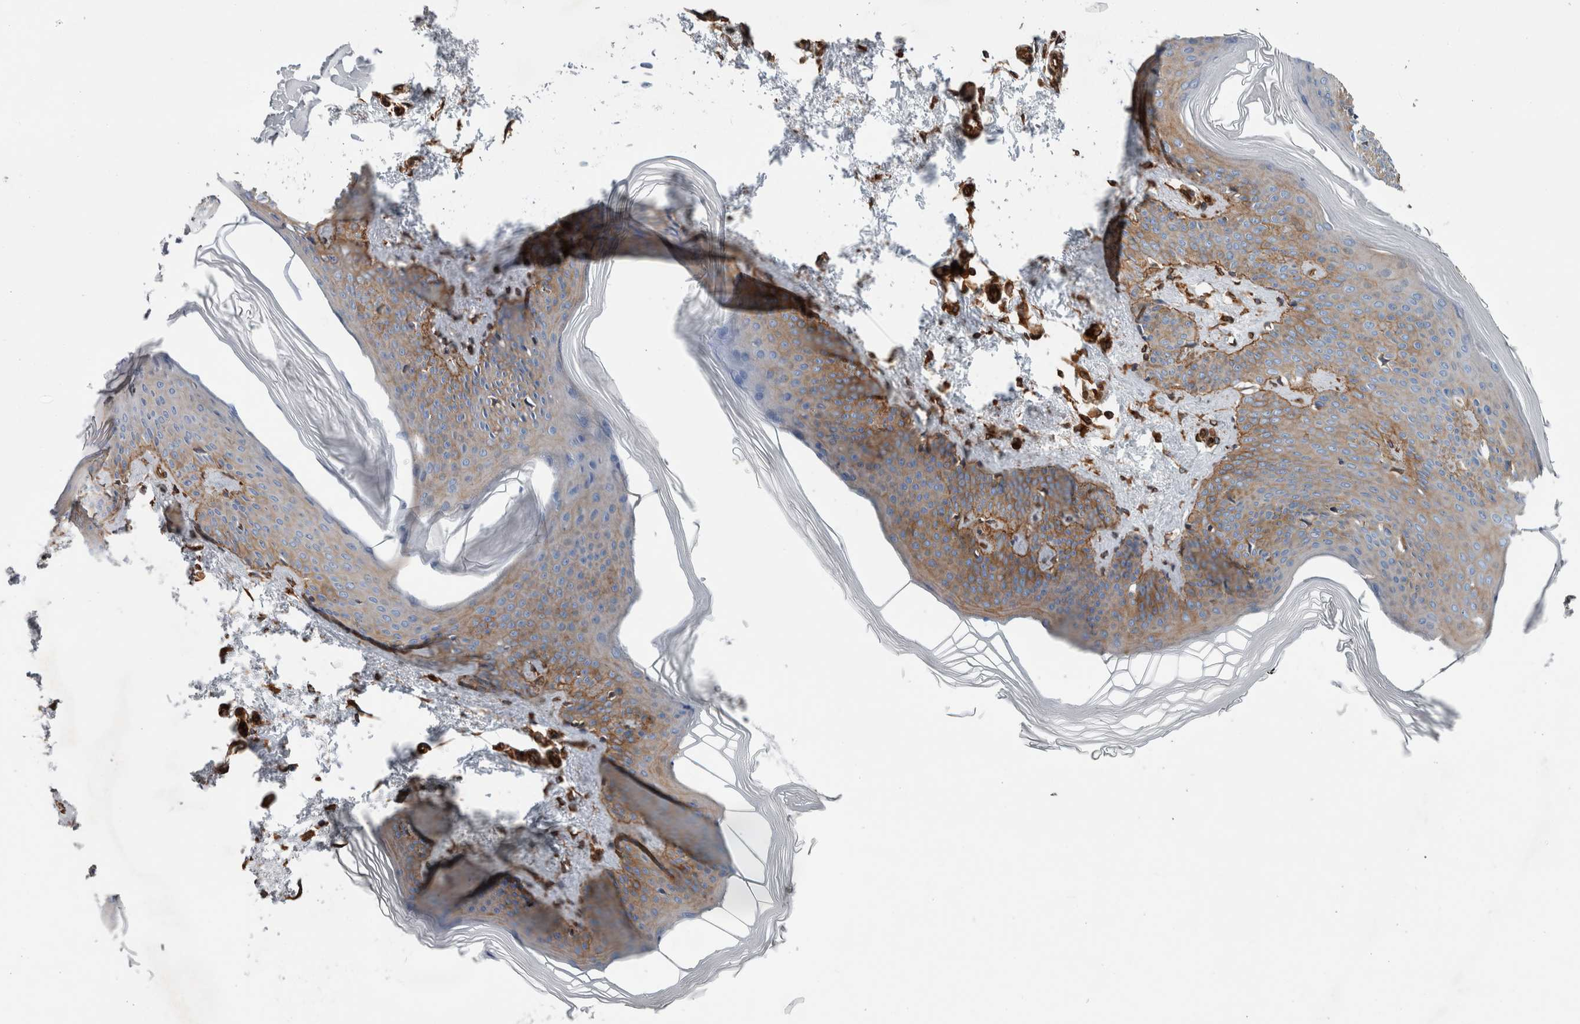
{"staining": {"intensity": "strong", "quantity": ">75%", "location": "cytoplasmic/membranous"}, "tissue": "skin", "cell_type": "Fibroblasts", "image_type": "normal", "snomed": [{"axis": "morphology", "description": "Normal tissue, NOS"}, {"axis": "topography", "description": "Skin"}], "caption": "Immunohistochemical staining of benign human skin exhibits >75% levels of strong cytoplasmic/membranous protein expression in about >75% of fibroblasts. Nuclei are stained in blue.", "gene": "PLEC", "patient": {"sex": "female", "age": 27}}